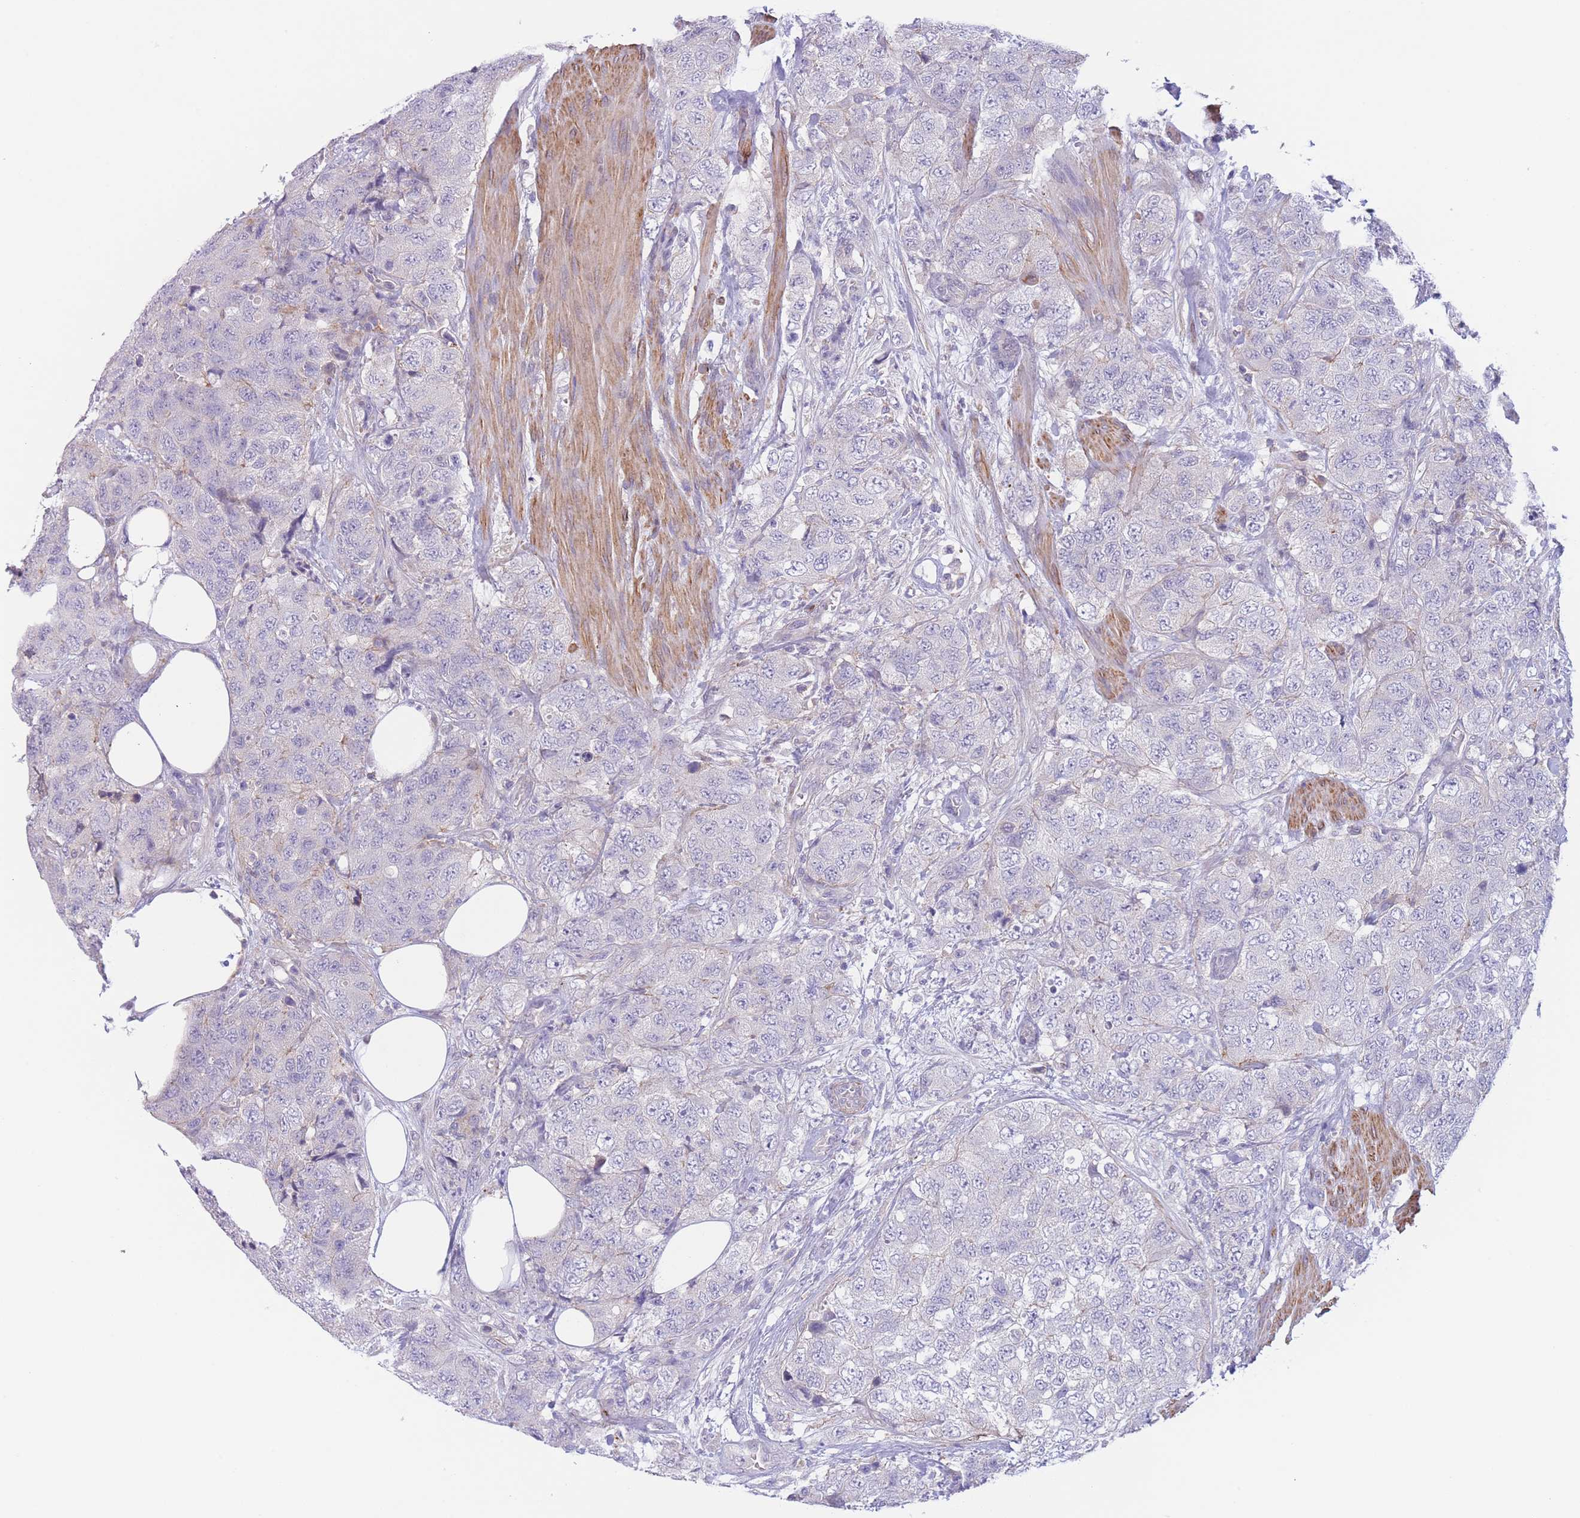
{"staining": {"intensity": "negative", "quantity": "none", "location": "none"}, "tissue": "urothelial cancer", "cell_type": "Tumor cells", "image_type": "cancer", "snomed": [{"axis": "morphology", "description": "Urothelial carcinoma, High grade"}, {"axis": "topography", "description": "Urinary bladder"}], "caption": "Immunohistochemistry (IHC) micrograph of neoplastic tissue: high-grade urothelial carcinoma stained with DAB (3,3'-diaminobenzidine) shows no significant protein expression in tumor cells.", "gene": "C9orf152", "patient": {"sex": "female", "age": 78}}